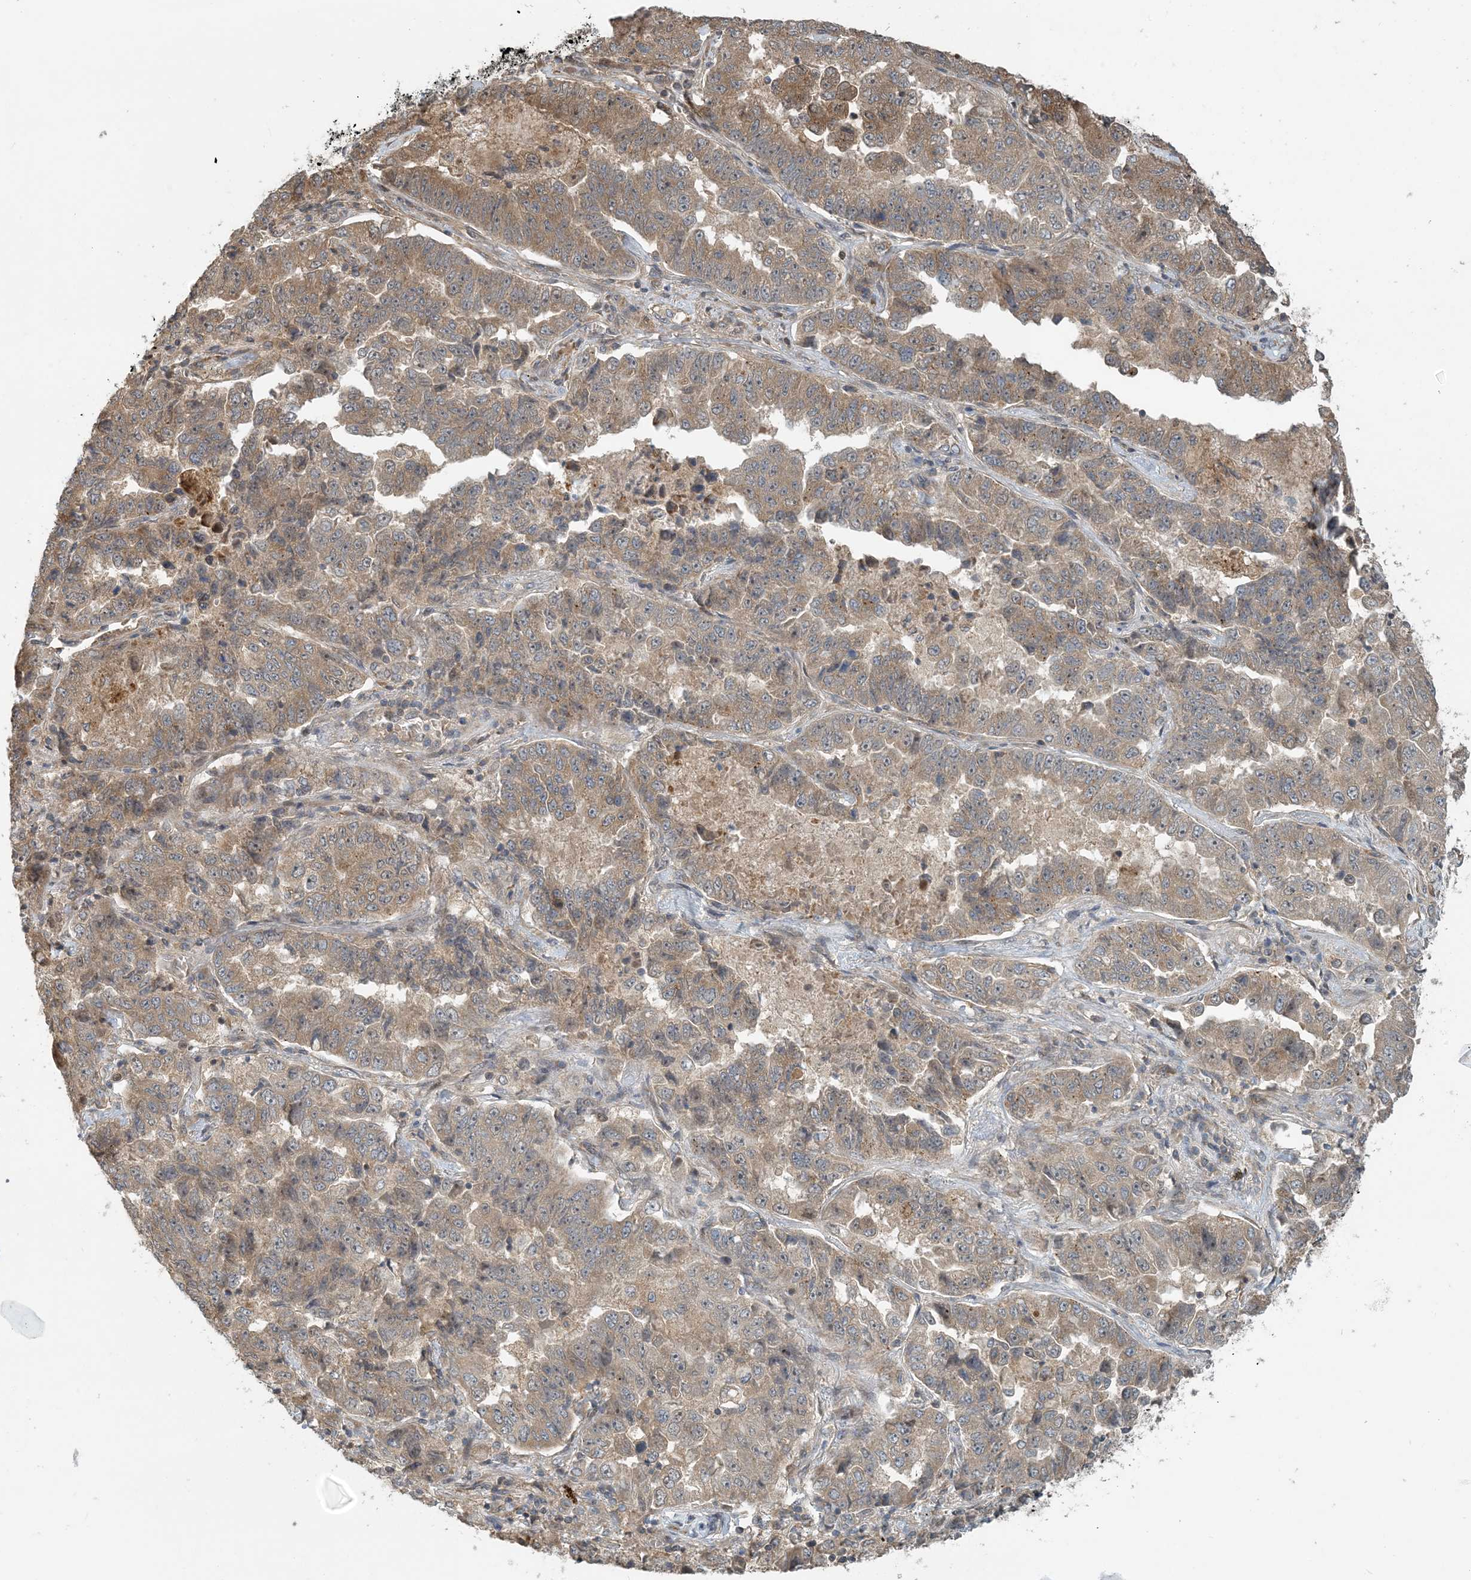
{"staining": {"intensity": "weak", "quantity": "25%-75%", "location": "cytoplasmic/membranous"}, "tissue": "lung cancer", "cell_type": "Tumor cells", "image_type": "cancer", "snomed": [{"axis": "morphology", "description": "Adenocarcinoma, NOS"}, {"axis": "topography", "description": "Lung"}], "caption": "Immunohistochemistry (IHC) photomicrograph of neoplastic tissue: human lung cancer (adenocarcinoma) stained using IHC shows low levels of weak protein expression localized specifically in the cytoplasmic/membranous of tumor cells, appearing as a cytoplasmic/membranous brown color.", "gene": "ZBTB3", "patient": {"sex": "female", "age": 51}}